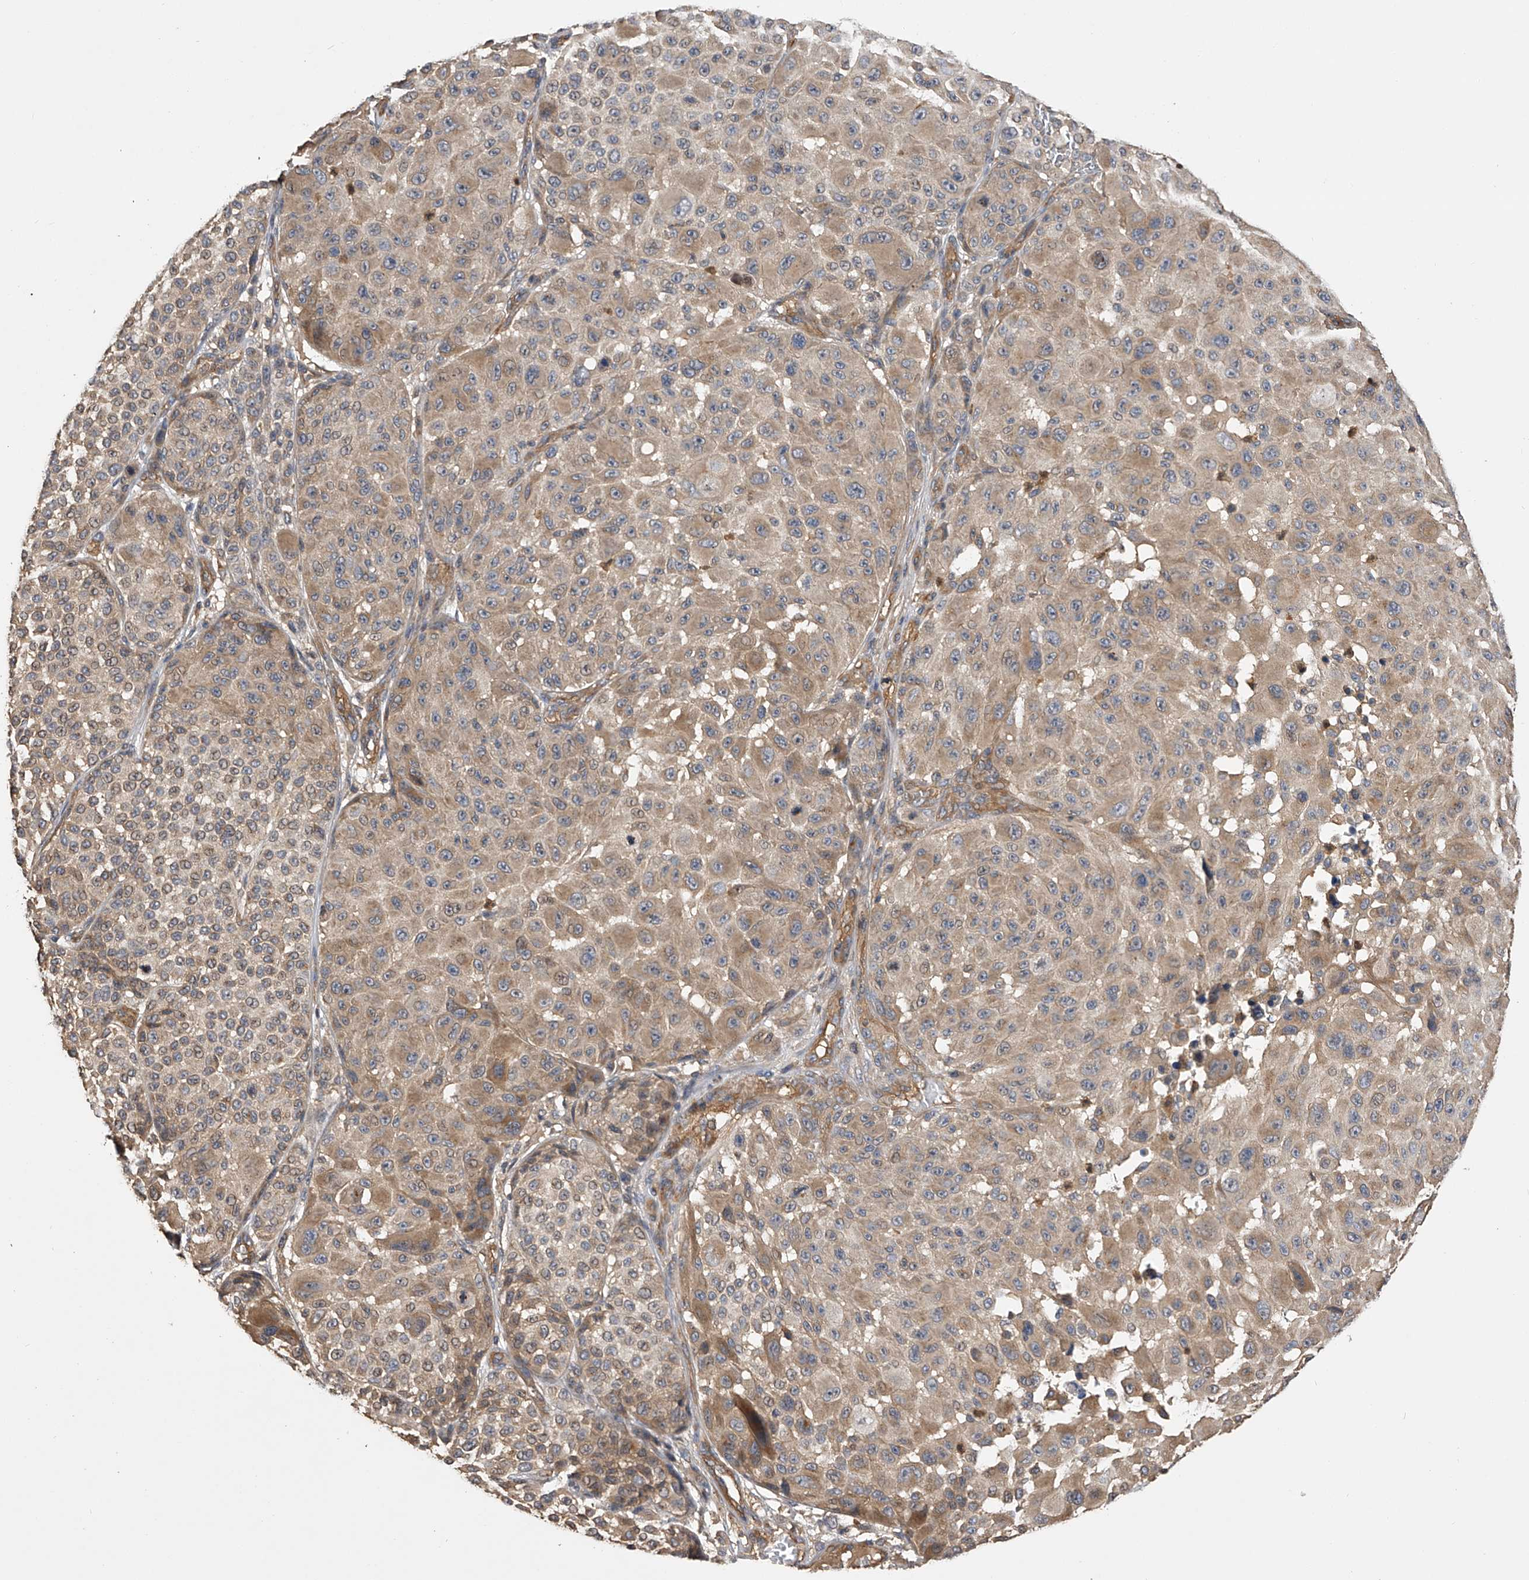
{"staining": {"intensity": "moderate", "quantity": "25%-75%", "location": "cytoplasmic/membranous"}, "tissue": "melanoma", "cell_type": "Tumor cells", "image_type": "cancer", "snomed": [{"axis": "morphology", "description": "Malignant melanoma, NOS"}, {"axis": "topography", "description": "Skin"}], "caption": "Immunohistochemical staining of malignant melanoma exhibits medium levels of moderate cytoplasmic/membranous protein staining in approximately 25%-75% of tumor cells. Nuclei are stained in blue.", "gene": "PTPRA", "patient": {"sex": "male", "age": 83}}